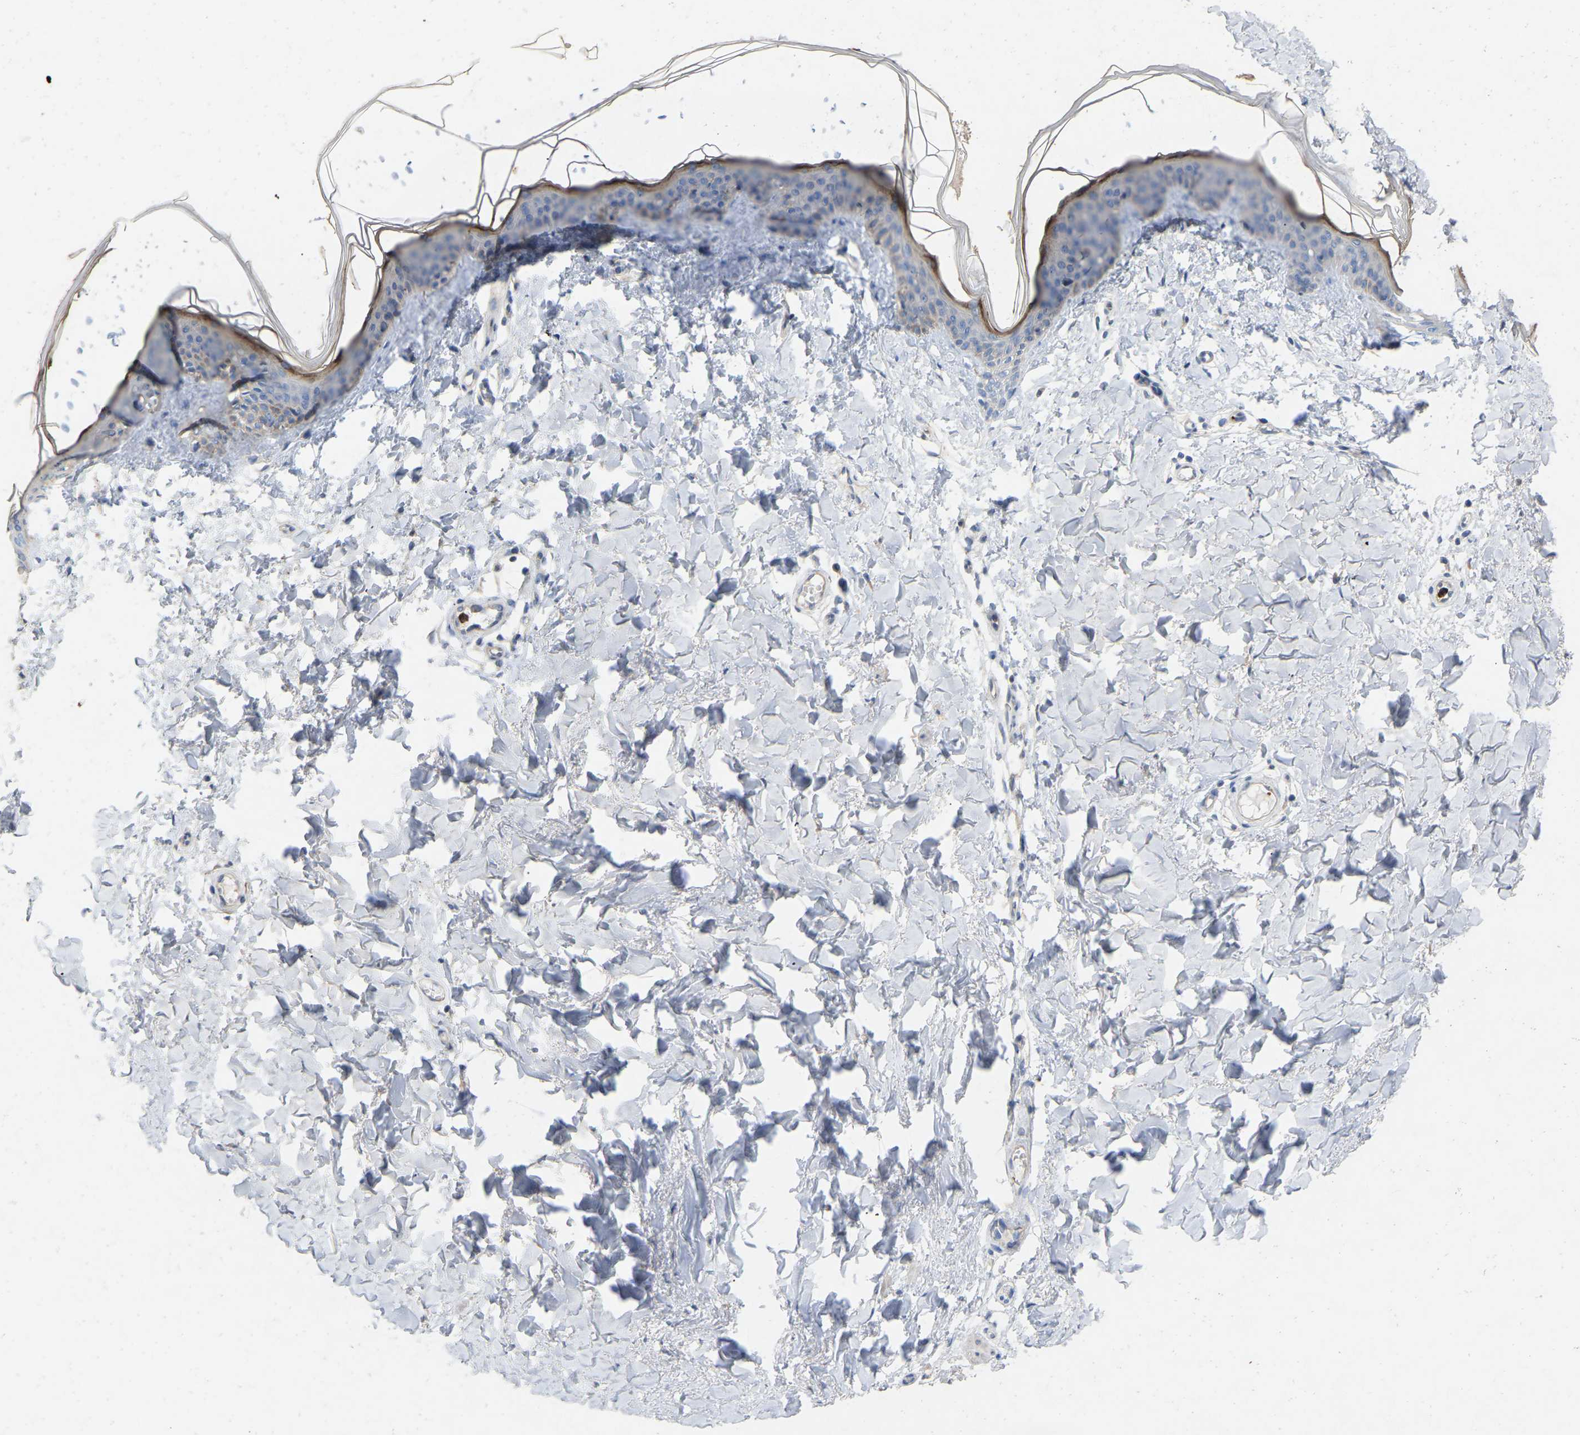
{"staining": {"intensity": "negative", "quantity": "none", "location": "none"}, "tissue": "skin", "cell_type": "Fibroblasts", "image_type": "normal", "snomed": [{"axis": "morphology", "description": "Normal tissue, NOS"}, {"axis": "topography", "description": "Skin"}], "caption": "Human skin stained for a protein using immunohistochemistry (IHC) displays no staining in fibroblasts.", "gene": "RHEB", "patient": {"sex": "female", "age": 17}}